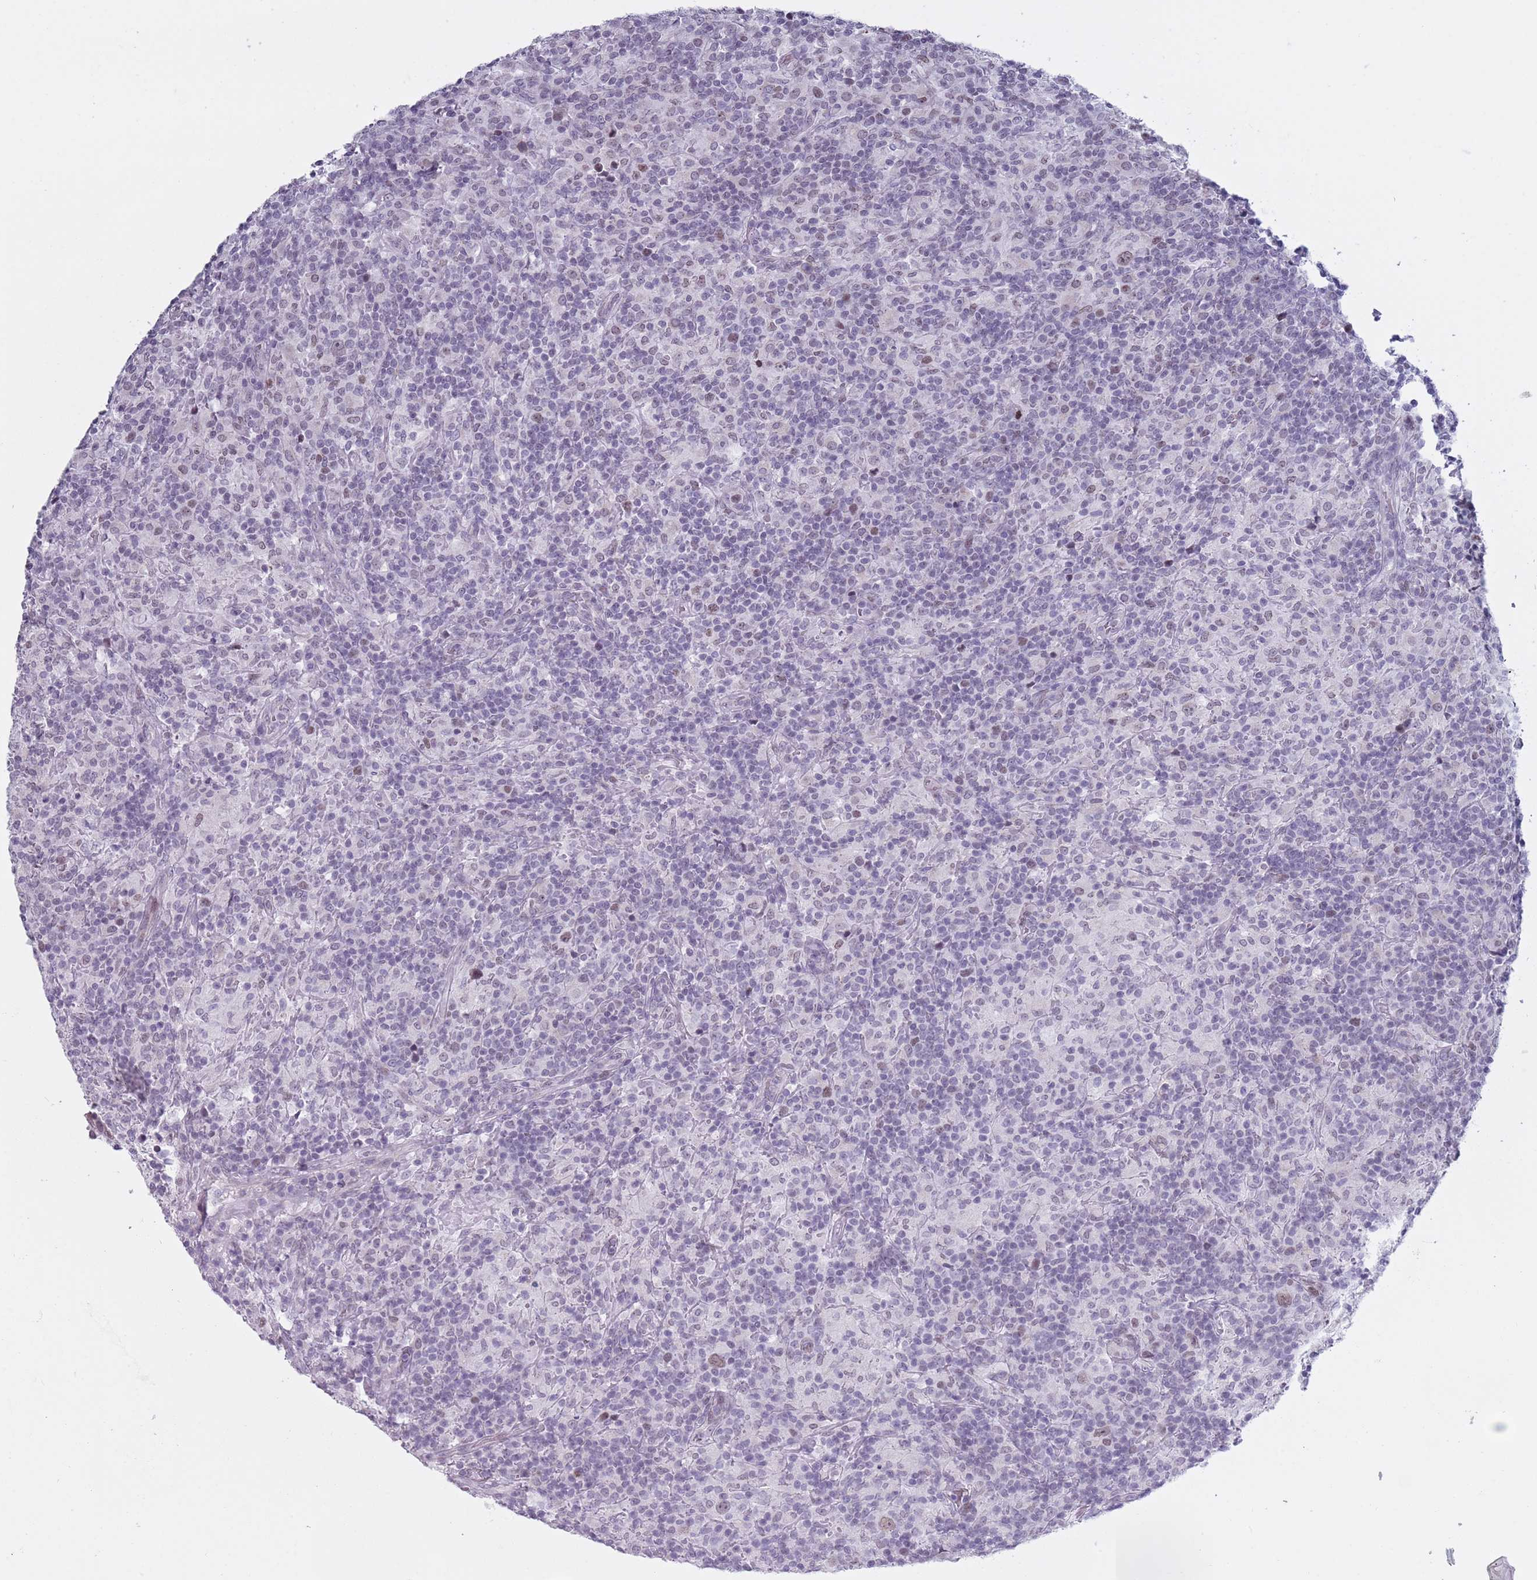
{"staining": {"intensity": "weak", "quantity": "25%-75%", "location": "nuclear"}, "tissue": "lymphoma", "cell_type": "Tumor cells", "image_type": "cancer", "snomed": [{"axis": "morphology", "description": "Hodgkin's disease, NOS"}, {"axis": "topography", "description": "Lymph node"}], "caption": "Immunohistochemistry (IHC) micrograph of neoplastic tissue: lymphoma stained using immunohistochemistry exhibits low levels of weak protein expression localized specifically in the nuclear of tumor cells, appearing as a nuclear brown color.", "gene": "ZKSCAN2", "patient": {"sex": "male", "age": 70}}